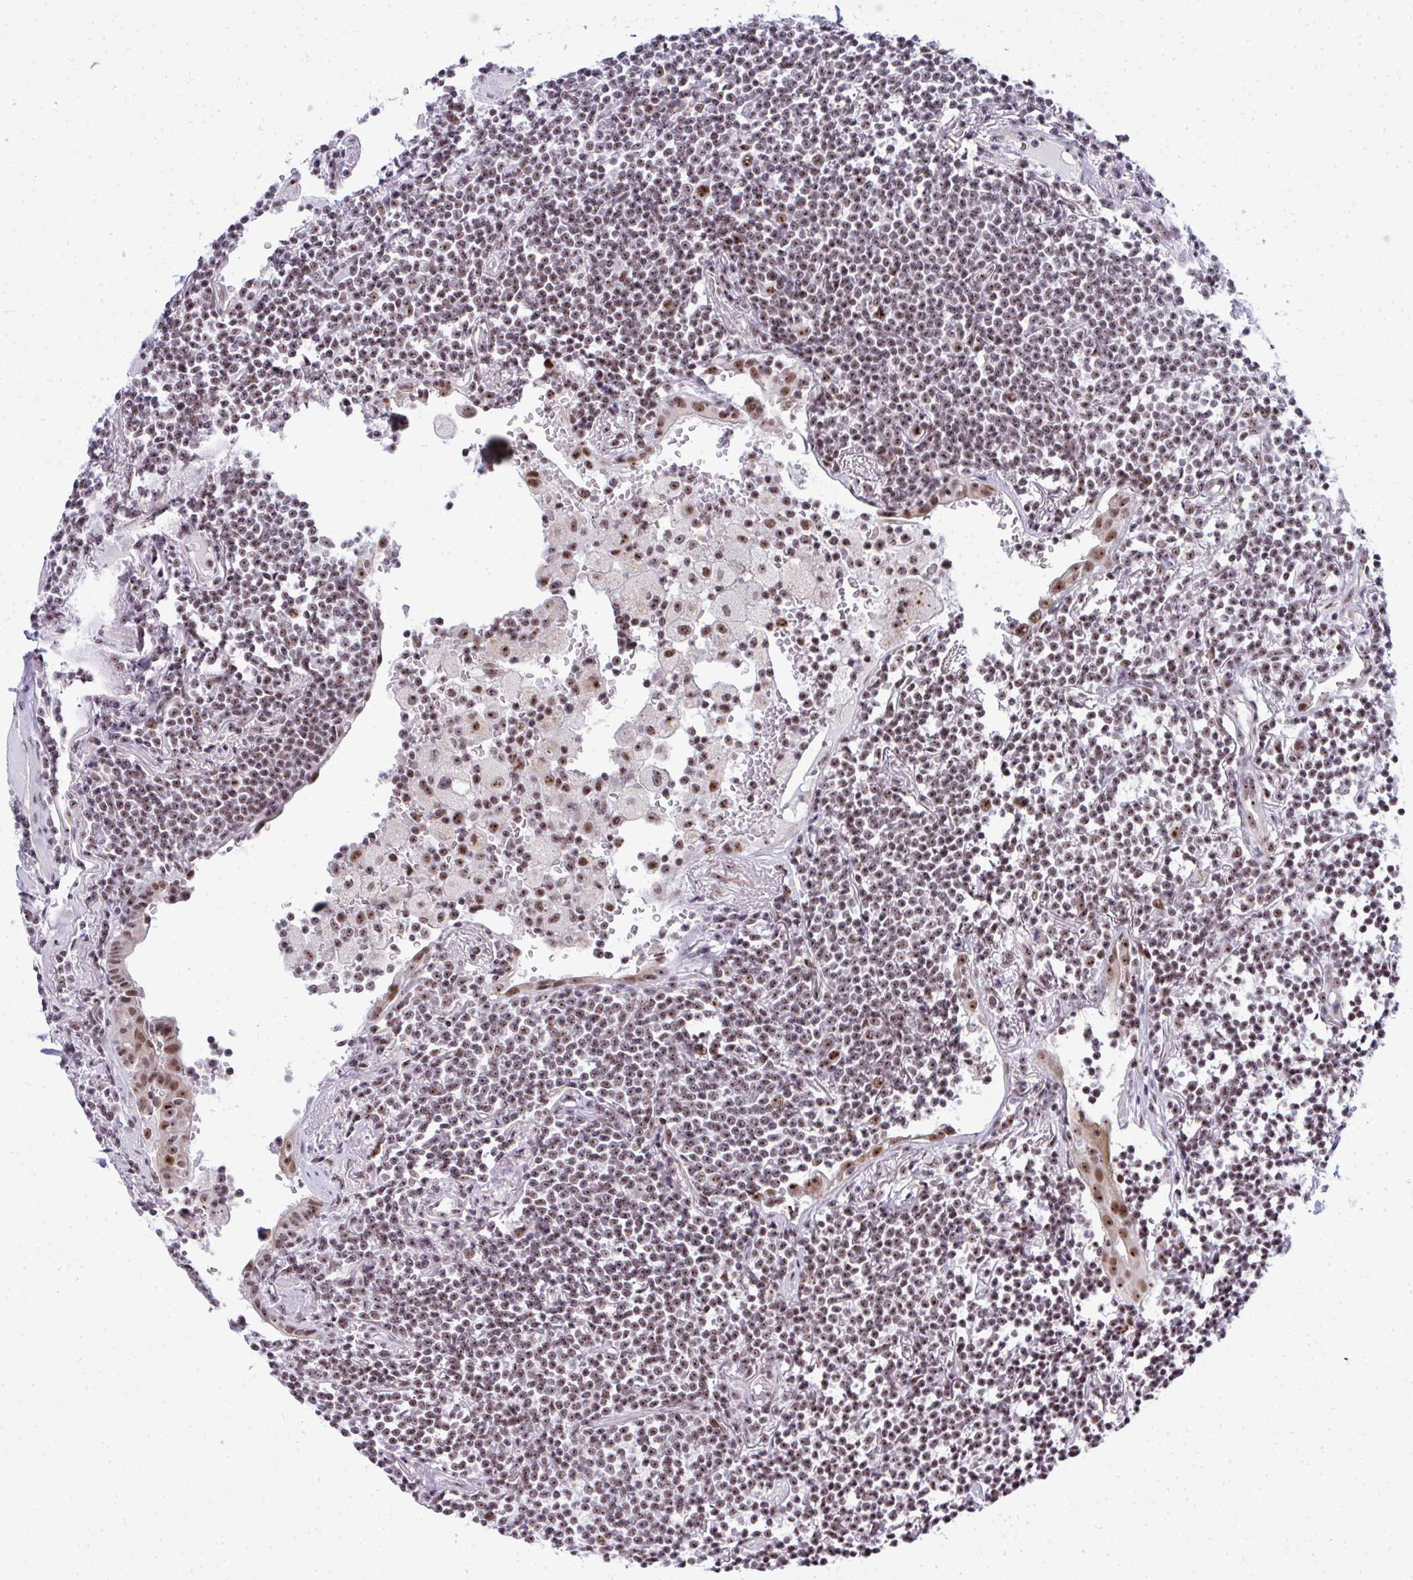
{"staining": {"intensity": "moderate", "quantity": ">75%", "location": "nuclear"}, "tissue": "lymphoma", "cell_type": "Tumor cells", "image_type": "cancer", "snomed": [{"axis": "morphology", "description": "Malignant lymphoma, non-Hodgkin's type, Low grade"}, {"axis": "topography", "description": "Lung"}], "caption": "Immunohistochemistry (IHC) photomicrograph of human lymphoma stained for a protein (brown), which displays medium levels of moderate nuclear staining in approximately >75% of tumor cells.", "gene": "SIRT7", "patient": {"sex": "female", "age": 71}}